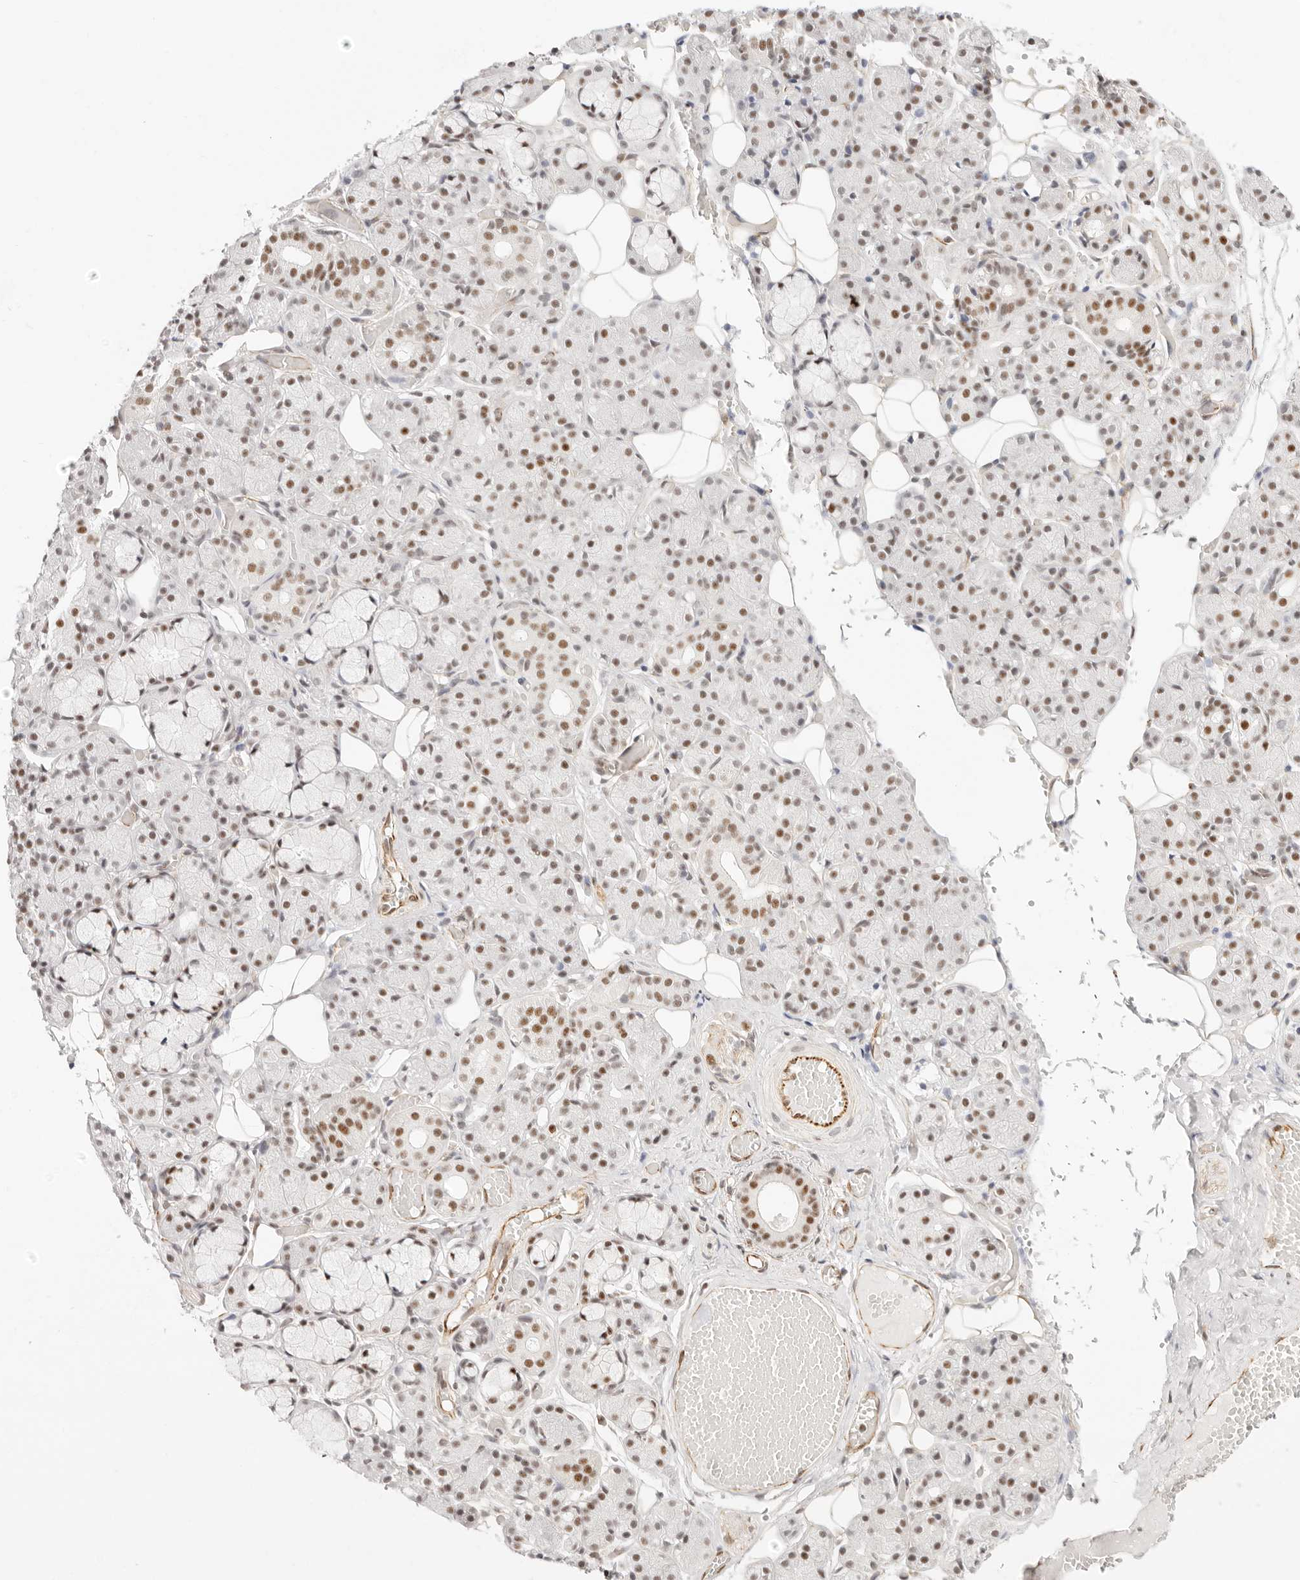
{"staining": {"intensity": "moderate", "quantity": "25%-75%", "location": "nuclear"}, "tissue": "salivary gland", "cell_type": "Glandular cells", "image_type": "normal", "snomed": [{"axis": "morphology", "description": "Normal tissue, NOS"}, {"axis": "topography", "description": "Salivary gland"}], "caption": "Protein expression analysis of unremarkable salivary gland demonstrates moderate nuclear expression in about 25%-75% of glandular cells.", "gene": "ZC3H11A", "patient": {"sex": "male", "age": 63}}